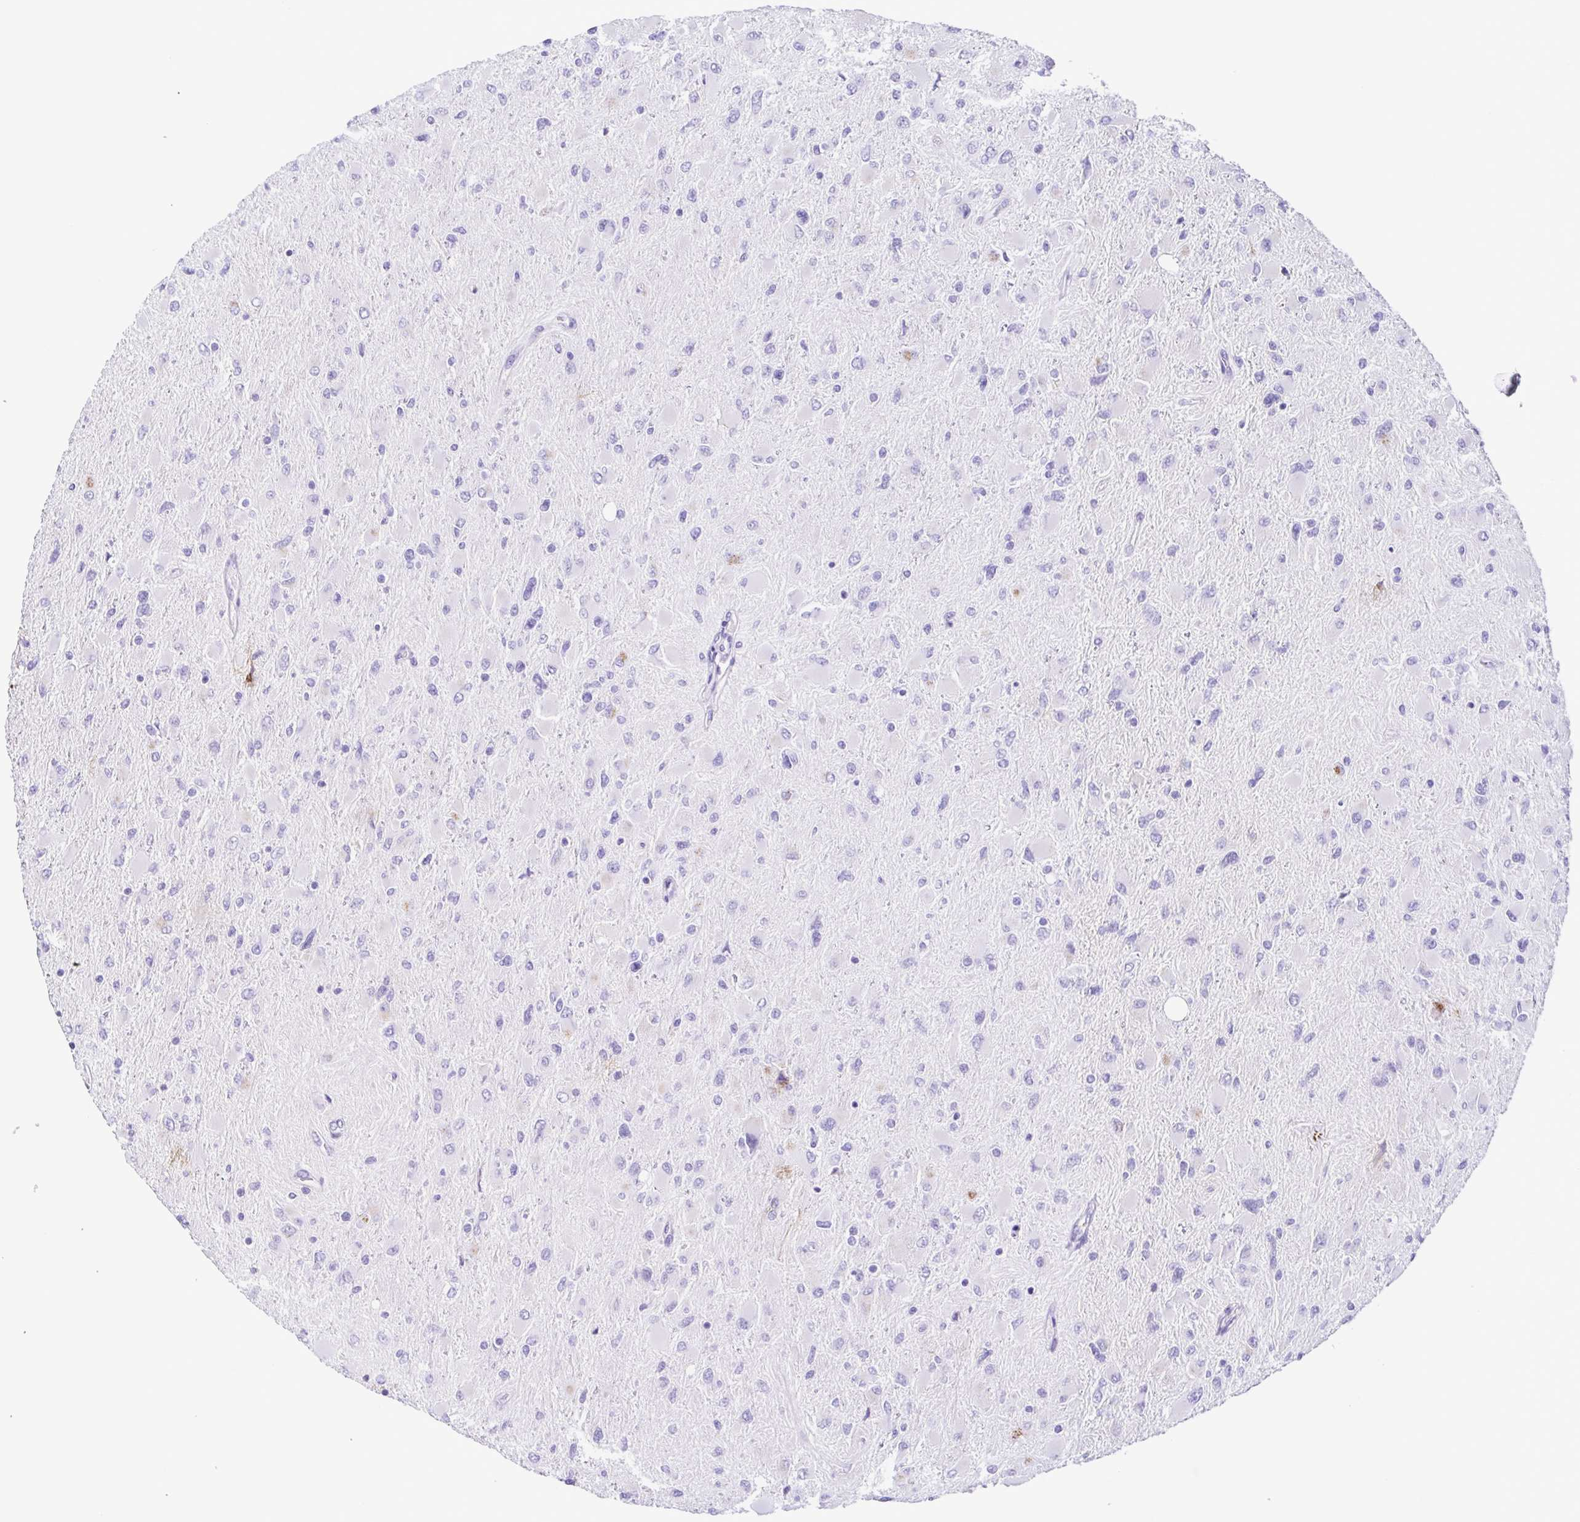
{"staining": {"intensity": "negative", "quantity": "none", "location": "none"}, "tissue": "glioma", "cell_type": "Tumor cells", "image_type": "cancer", "snomed": [{"axis": "morphology", "description": "Glioma, malignant, High grade"}, {"axis": "topography", "description": "Cerebral cortex"}], "caption": "IHC of human glioma reveals no positivity in tumor cells. Brightfield microscopy of IHC stained with DAB (3,3'-diaminobenzidine) (brown) and hematoxylin (blue), captured at high magnification.", "gene": "OVGP1", "patient": {"sex": "female", "age": 36}}